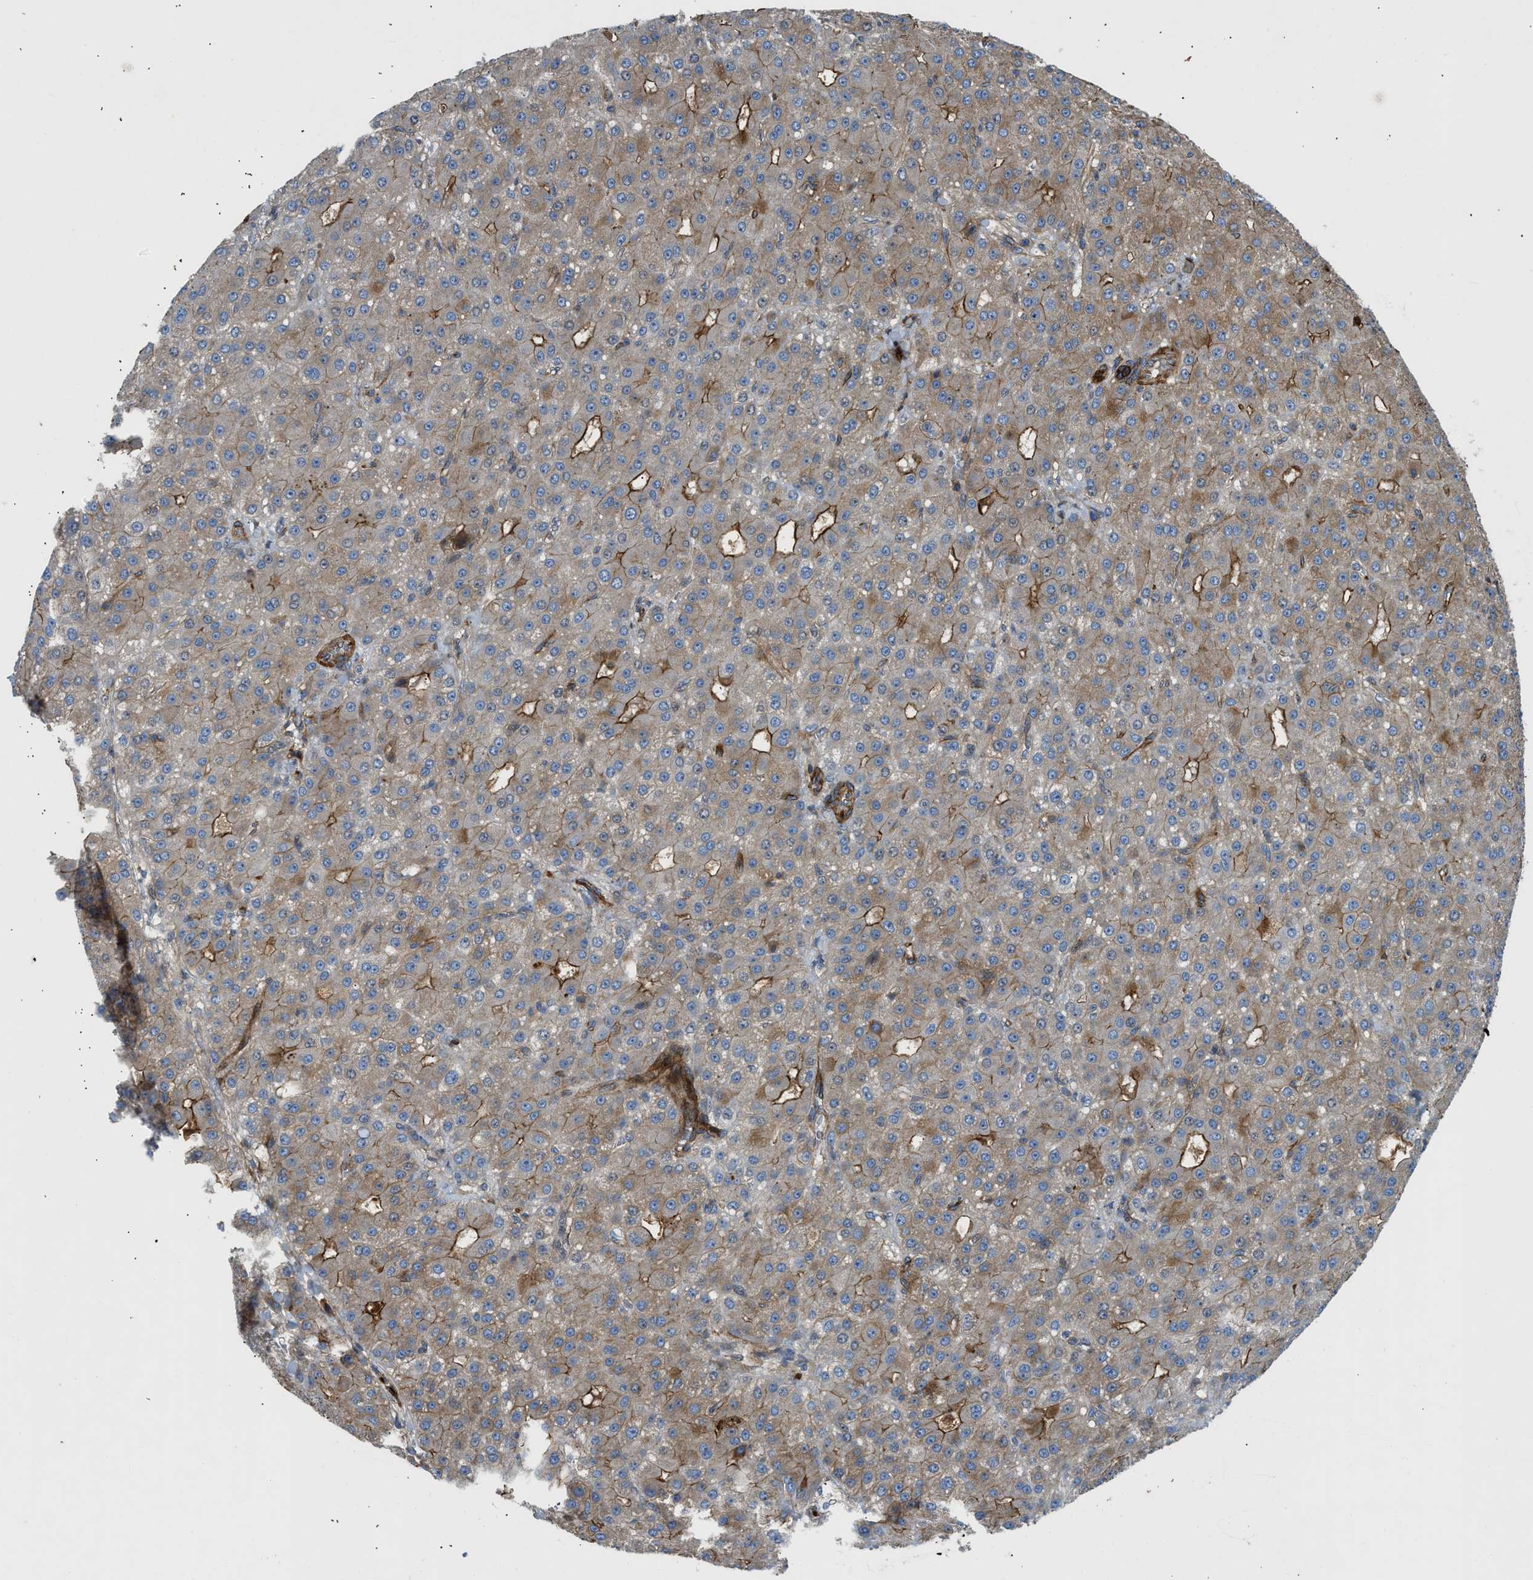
{"staining": {"intensity": "moderate", "quantity": ">75%", "location": "cytoplasmic/membranous"}, "tissue": "liver cancer", "cell_type": "Tumor cells", "image_type": "cancer", "snomed": [{"axis": "morphology", "description": "Carcinoma, Hepatocellular, NOS"}, {"axis": "topography", "description": "Liver"}], "caption": "Liver cancer stained with DAB IHC demonstrates medium levels of moderate cytoplasmic/membranous expression in approximately >75% of tumor cells. The staining was performed using DAB to visualize the protein expression in brown, while the nuclei were stained in blue with hematoxylin (Magnification: 20x).", "gene": "NYNRIN", "patient": {"sex": "male", "age": 67}}